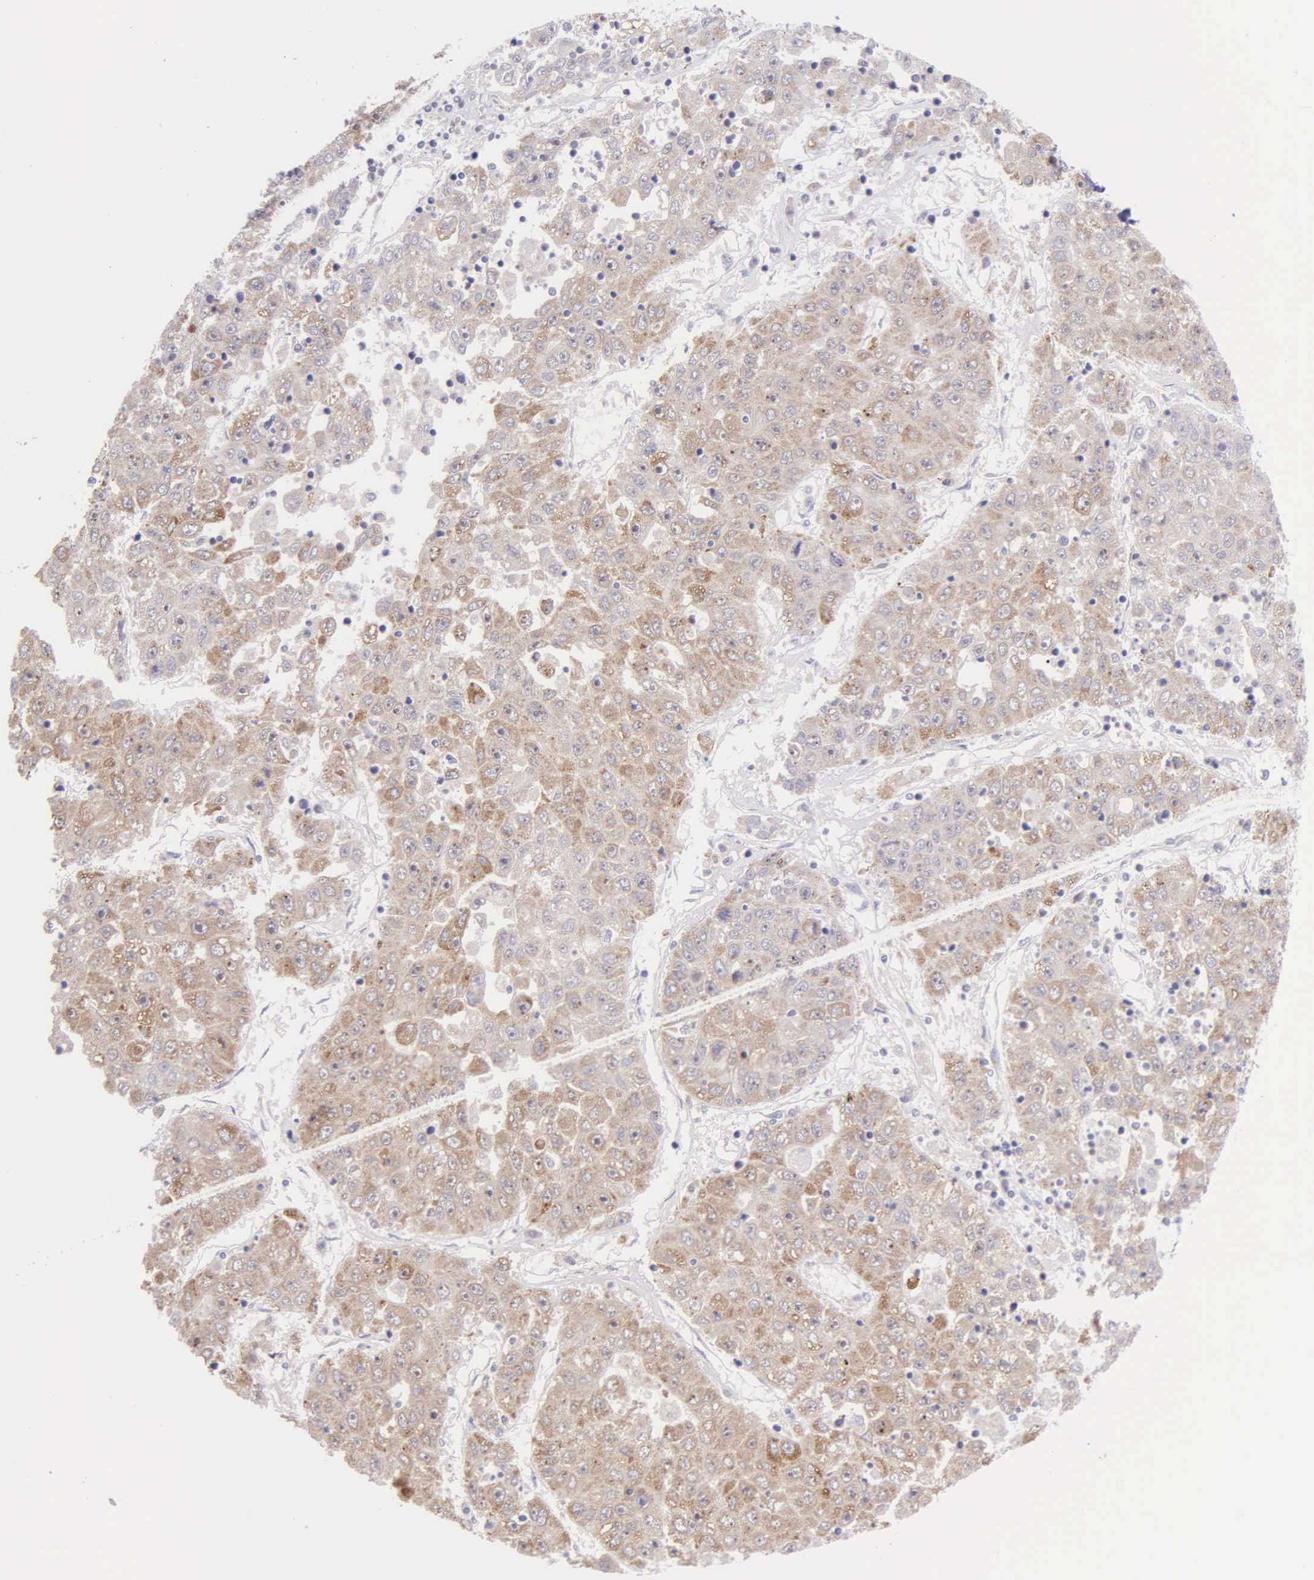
{"staining": {"intensity": "strong", "quantity": ">75%", "location": "cytoplasmic/membranous"}, "tissue": "liver cancer", "cell_type": "Tumor cells", "image_type": "cancer", "snomed": [{"axis": "morphology", "description": "Carcinoma, Hepatocellular, NOS"}, {"axis": "topography", "description": "Liver"}], "caption": "Protein expression analysis of human liver cancer reveals strong cytoplasmic/membranous staining in approximately >75% of tumor cells.", "gene": "NSDHL", "patient": {"sex": "male", "age": 49}}